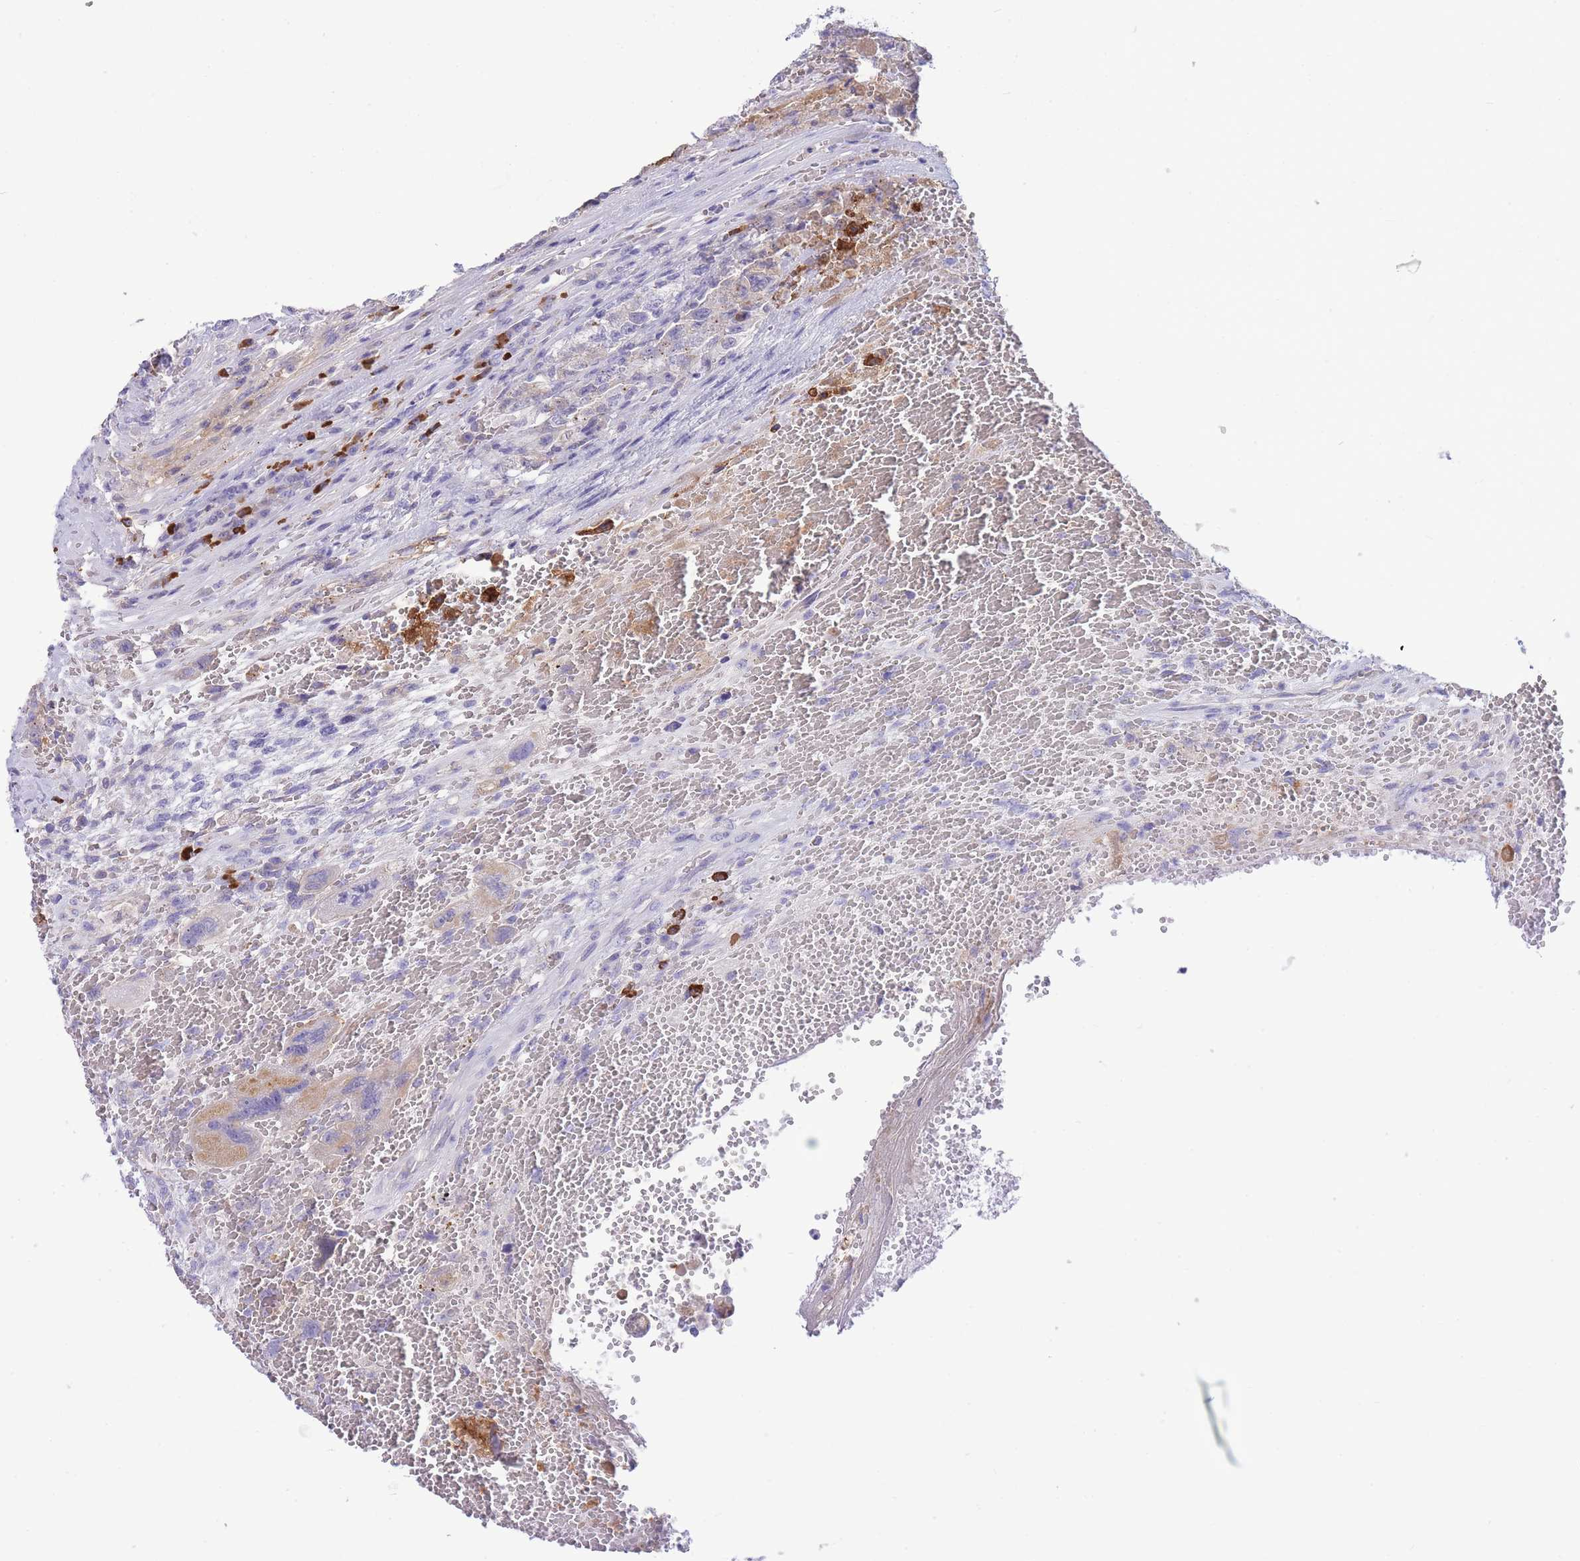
{"staining": {"intensity": "weak", "quantity": "<25%", "location": "cytoplasmic/membranous"}, "tissue": "testis cancer", "cell_type": "Tumor cells", "image_type": "cancer", "snomed": [{"axis": "morphology", "description": "Carcinoma, Embryonal, NOS"}, {"axis": "topography", "description": "Testis"}], "caption": "DAB immunohistochemical staining of embryonal carcinoma (testis) shows no significant positivity in tumor cells.", "gene": "ASAP3", "patient": {"sex": "male", "age": 26}}